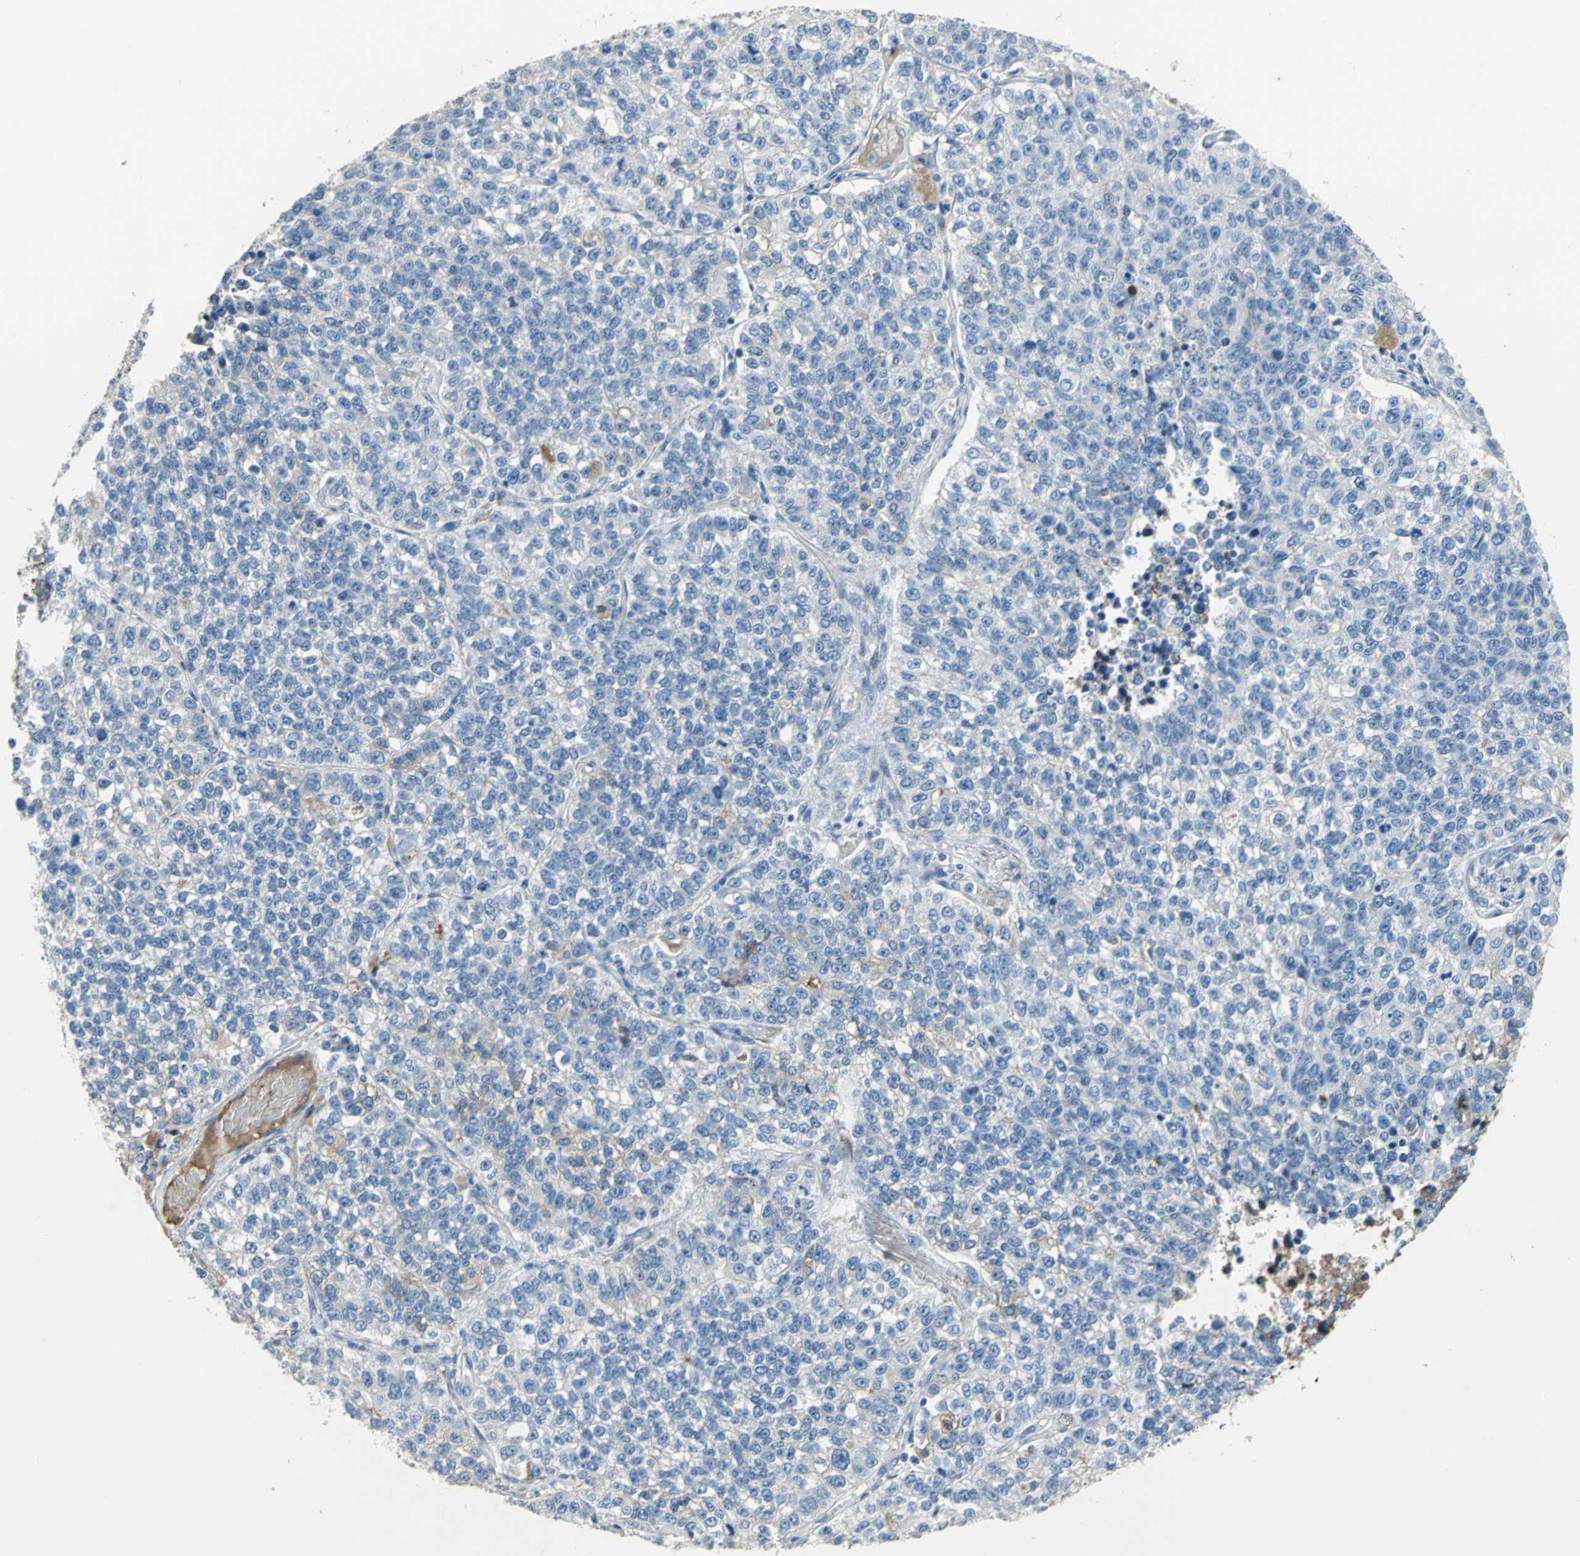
{"staining": {"intensity": "weak", "quantity": "<25%", "location": "cytoplasmic/membranous"}, "tissue": "lung cancer", "cell_type": "Tumor cells", "image_type": "cancer", "snomed": [{"axis": "morphology", "description": "Adenocarcinoma, NOS"}, {"axis": "topography", "description": "Lung"}], "caption": "An immunohistochemistry photomicrograph of adenocarcinoma (lung) is shown. There is no staining in tumor cells of adenocarcinoma (lung).", "gene": "GYG2", "patient": {"sex": "male", "age": 49}}